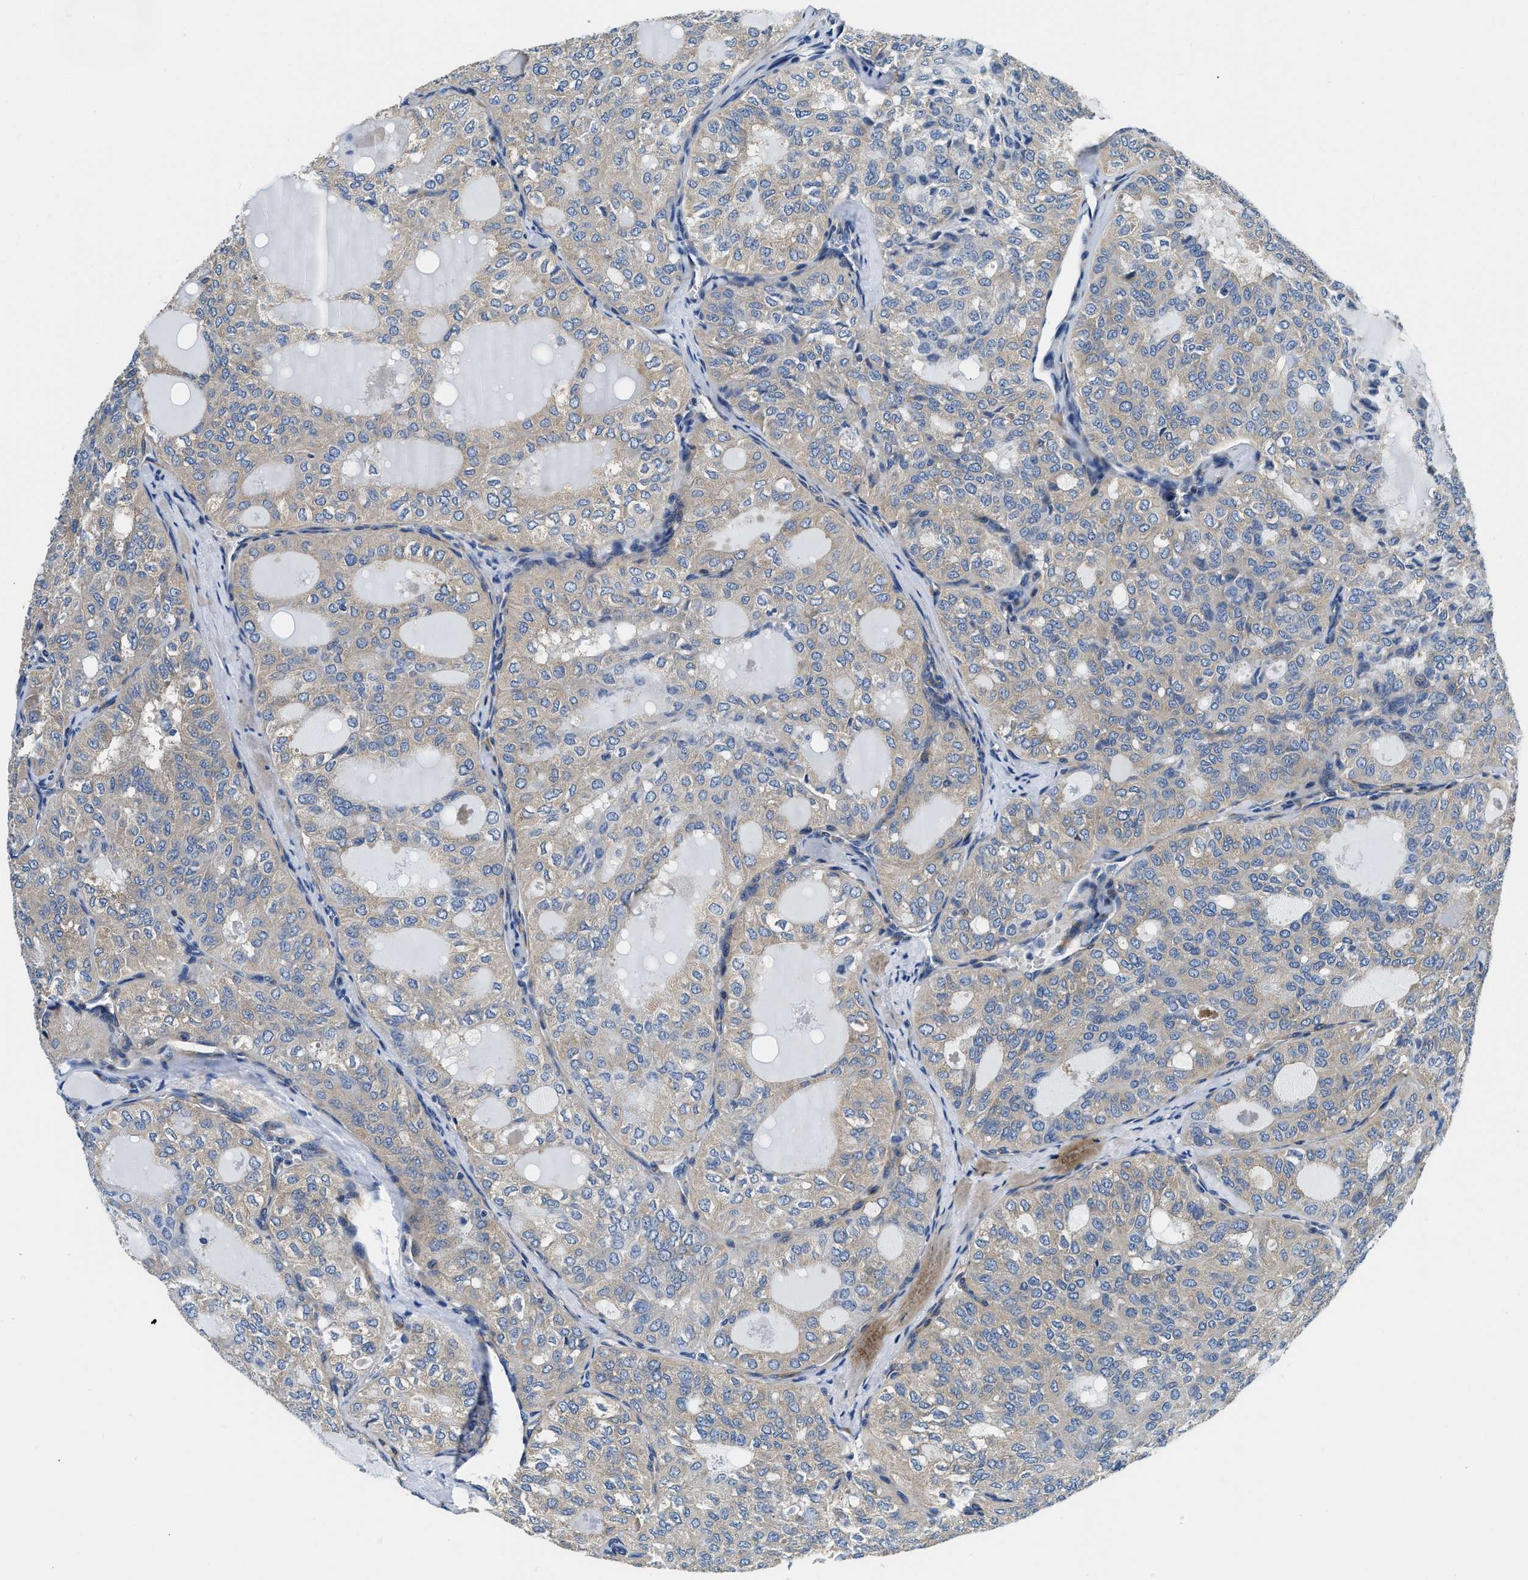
{"staining": {"intensity": "negative", "quantity": "none", "location": "none"}, "tissue": "thyroid cancer", "cell_type": "Tumor cells", "image_type": "cancer", "snomed": [{"axis": "morphology", "description": "Follicular adenoma carcinoma, NOS"}, {"axis": "topography", "description": "Thyroid gland"}], "caption": "Tumor cells are negative for protein expression in human follicular adenoma carcinoma (thyroid). (DAB immunohistochemistry (IHC) with hematoxylin counter stain).", "gene": "CSDE1", "patient": {"sex": "male", "age": 75}}